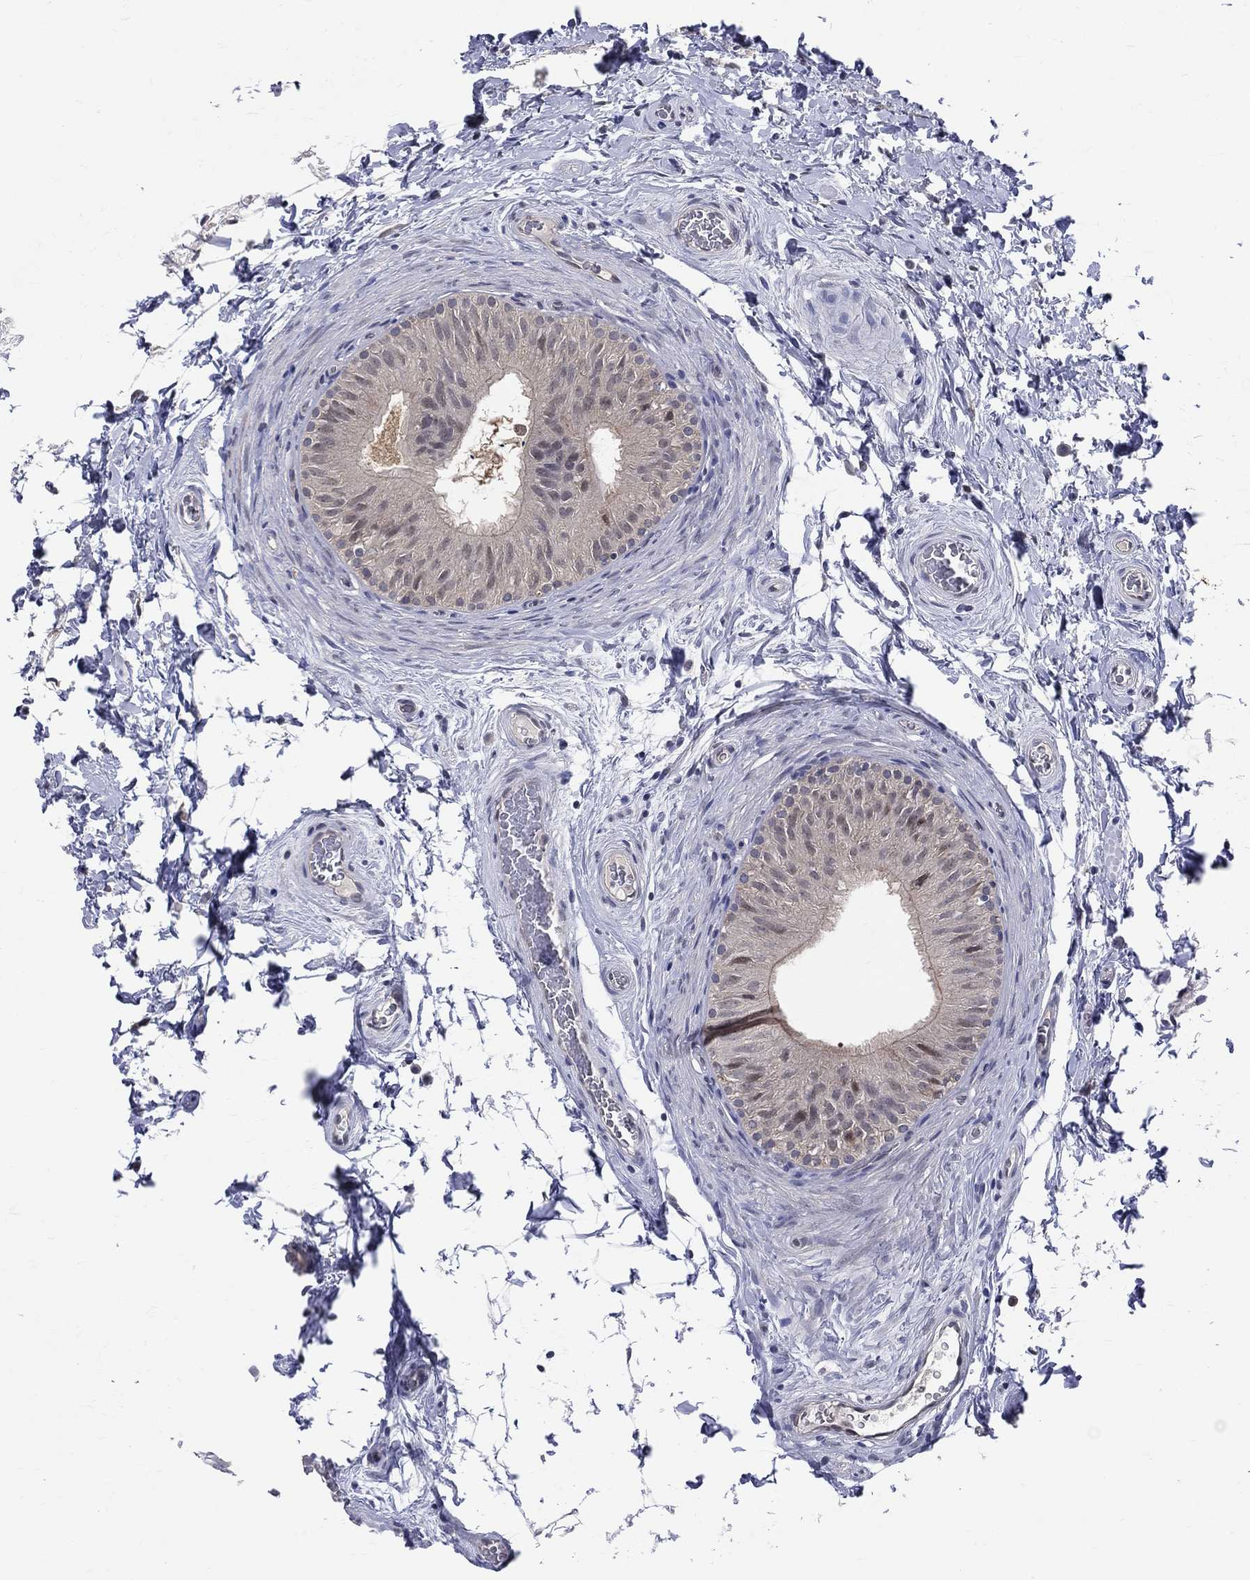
{"staining": {"intensity": "negative", "quantity": "none", "location": "none"}, "tissue": "epididymis", "cell_type": "Glandular cells", "image_type": "normal", "snomed": [{"axis": "morphology", "description": "Normal tissue, NOS"}, {"axis": "topography", "description": "Epididymis"}], "caption": "This is an IHC micrograph of normal human epididymis. There is no positivity in glandular cells.", "gene": "DLG4", "patient": {"sex": "male", "age": 34}}